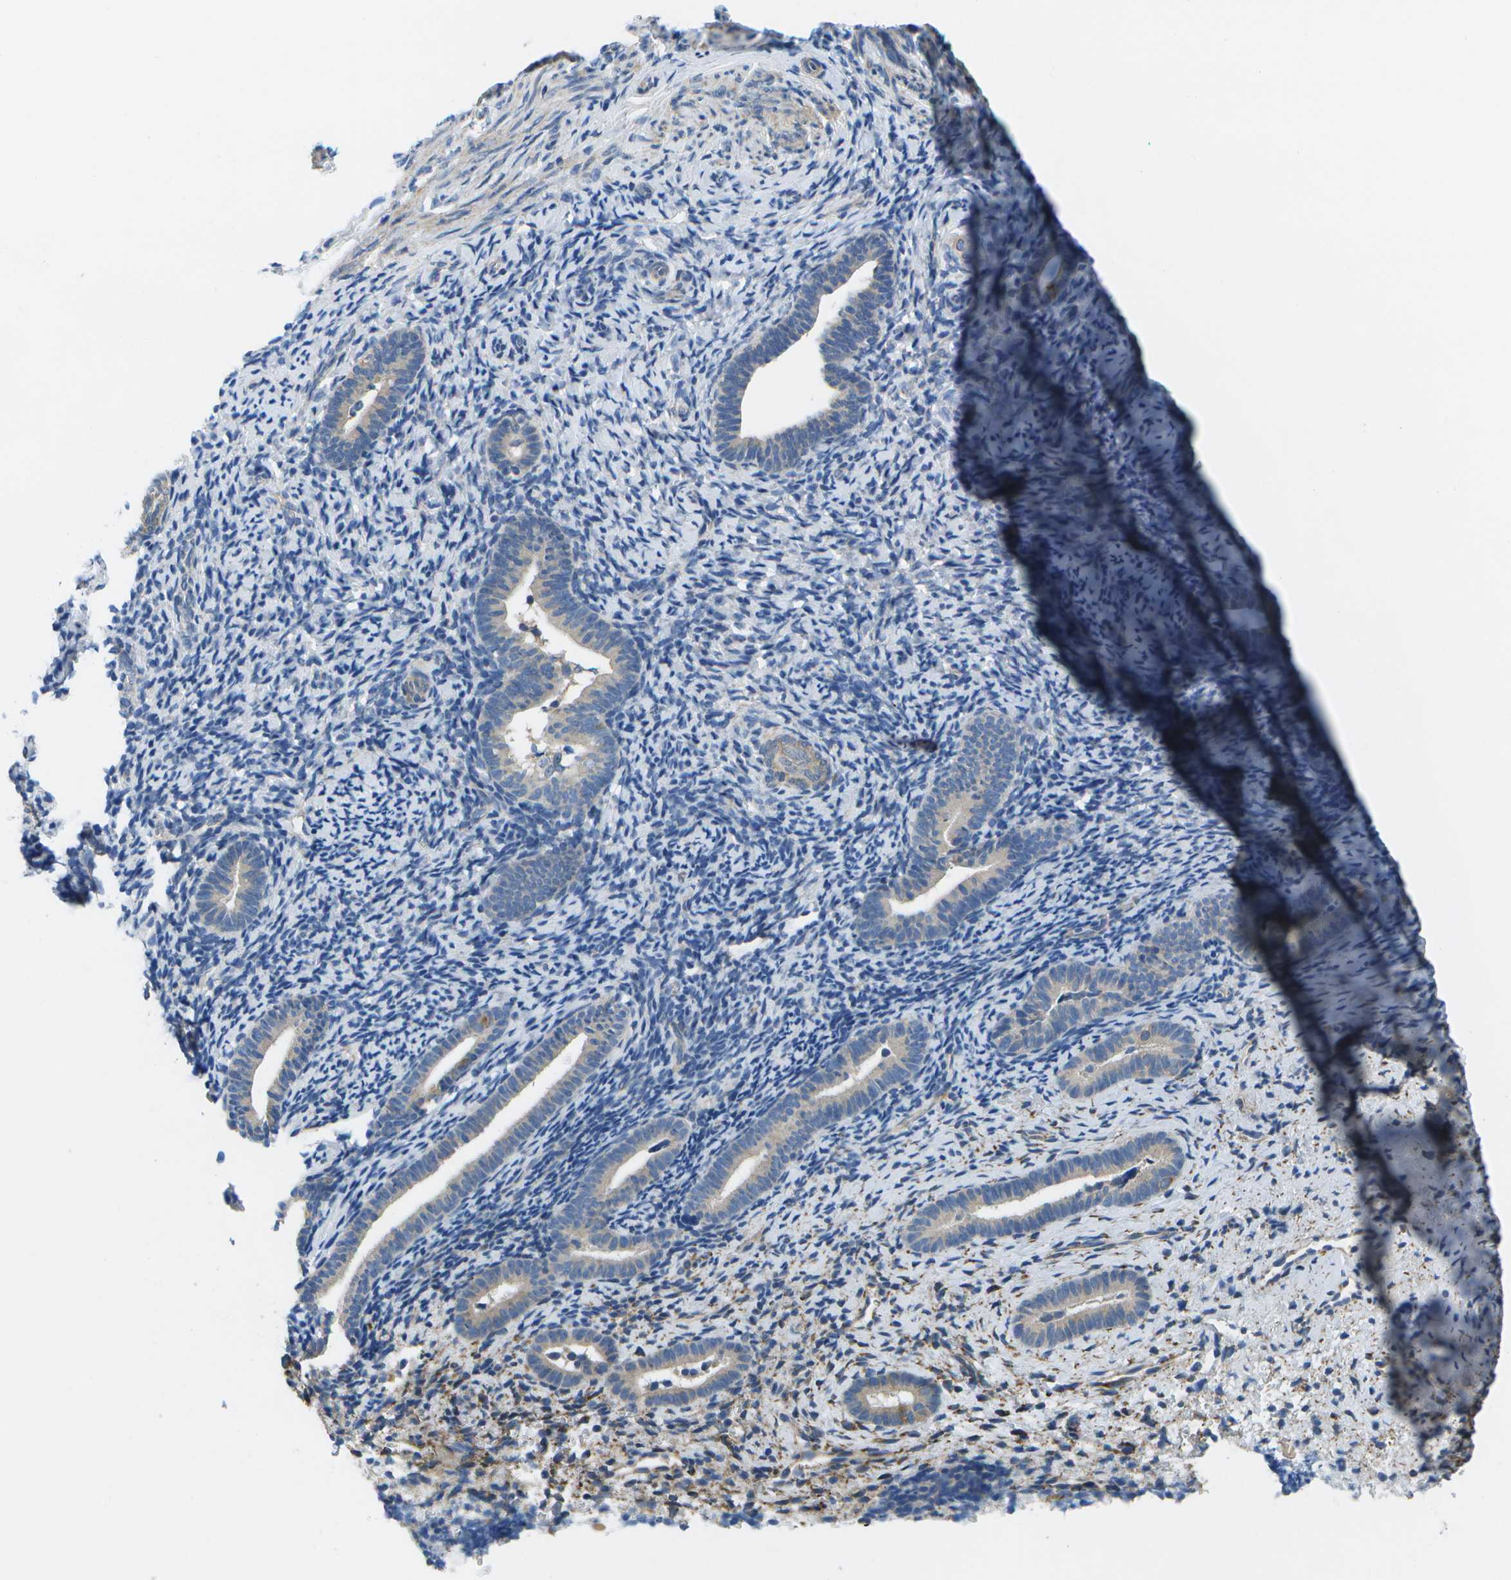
{"staining": {"intensity": "negative", "quantity": "none", "location": "none"}, "tissue": "endometrium", "cell_type": "Cells in endometrial stroma", "image_type": "normal", "snomed": [{"axis": "morphology", "description": "Normal tissue, NOS"}, {"axis": "topography", "description": "Endometrium"}], "caption": "Micrograph shows no protein expression in cells in endometrial stroma of normal endometrium. (DAB (3,3'-diaminobenzidine) immunohistochemistry visualized using brightfield microscopy, high magnification).", "gene": "P3H1", "patient": {"sex": "female", "age": 51}}